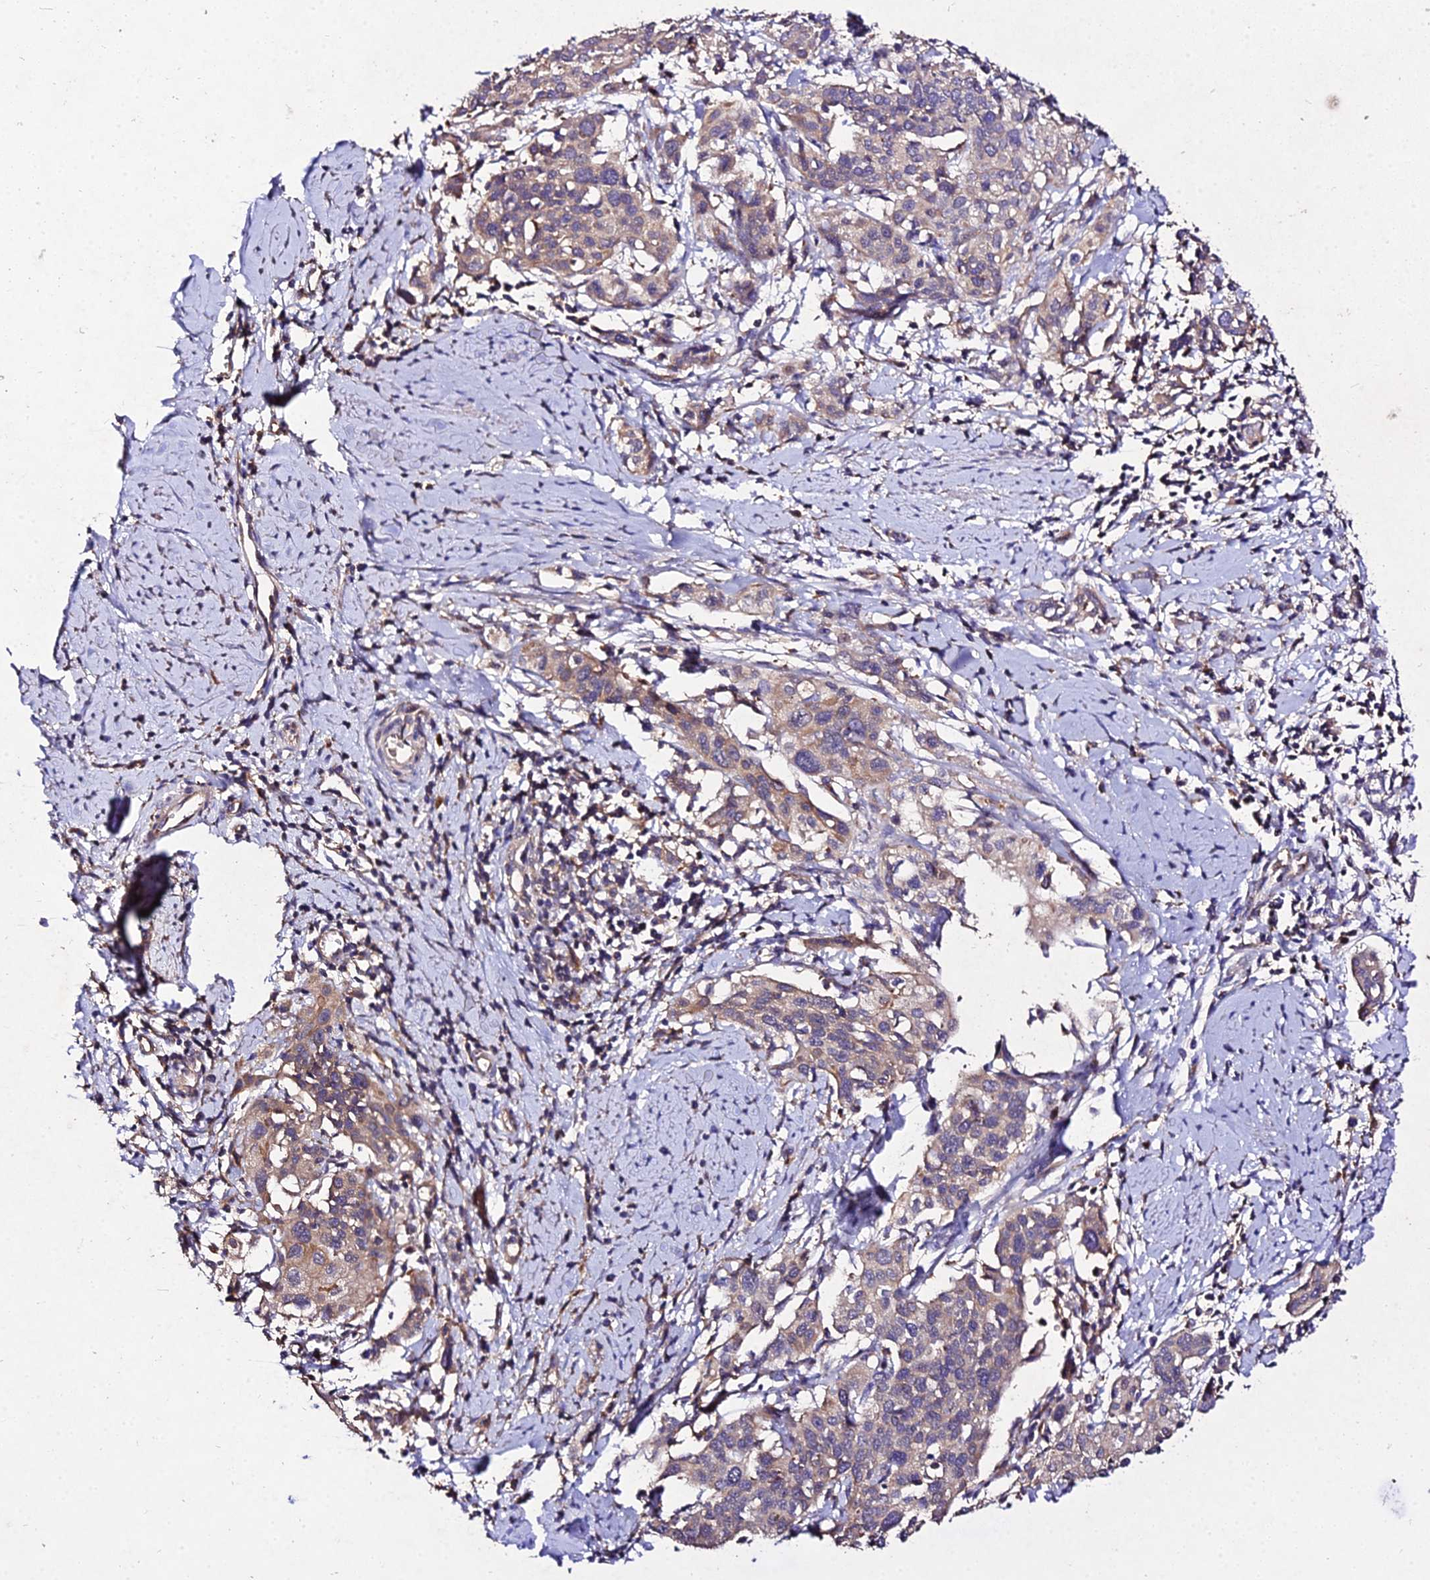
{"staining": {"intensity": "weak", "quantity": ">75%", "location": "cytoplasmic/membranous"}, "tissue": "cervical cancer", "cell_type": "Tumor cells", "image_type": "cancer", "snomed": [{"axis": "morphology", "description": "Squamous cell carcinoma, NOS"}, {"axis": "topography", "description": "Cervix"}], "caption": "Immunohistochemical staining of human squamous cell carcinoma (cervical) reveals low levels of weak cytoplasmic/membranous protein expression in about >75% of tumor cells.", "gene": "AP3M2", "patient": {"sex": "female", "age": 44}}